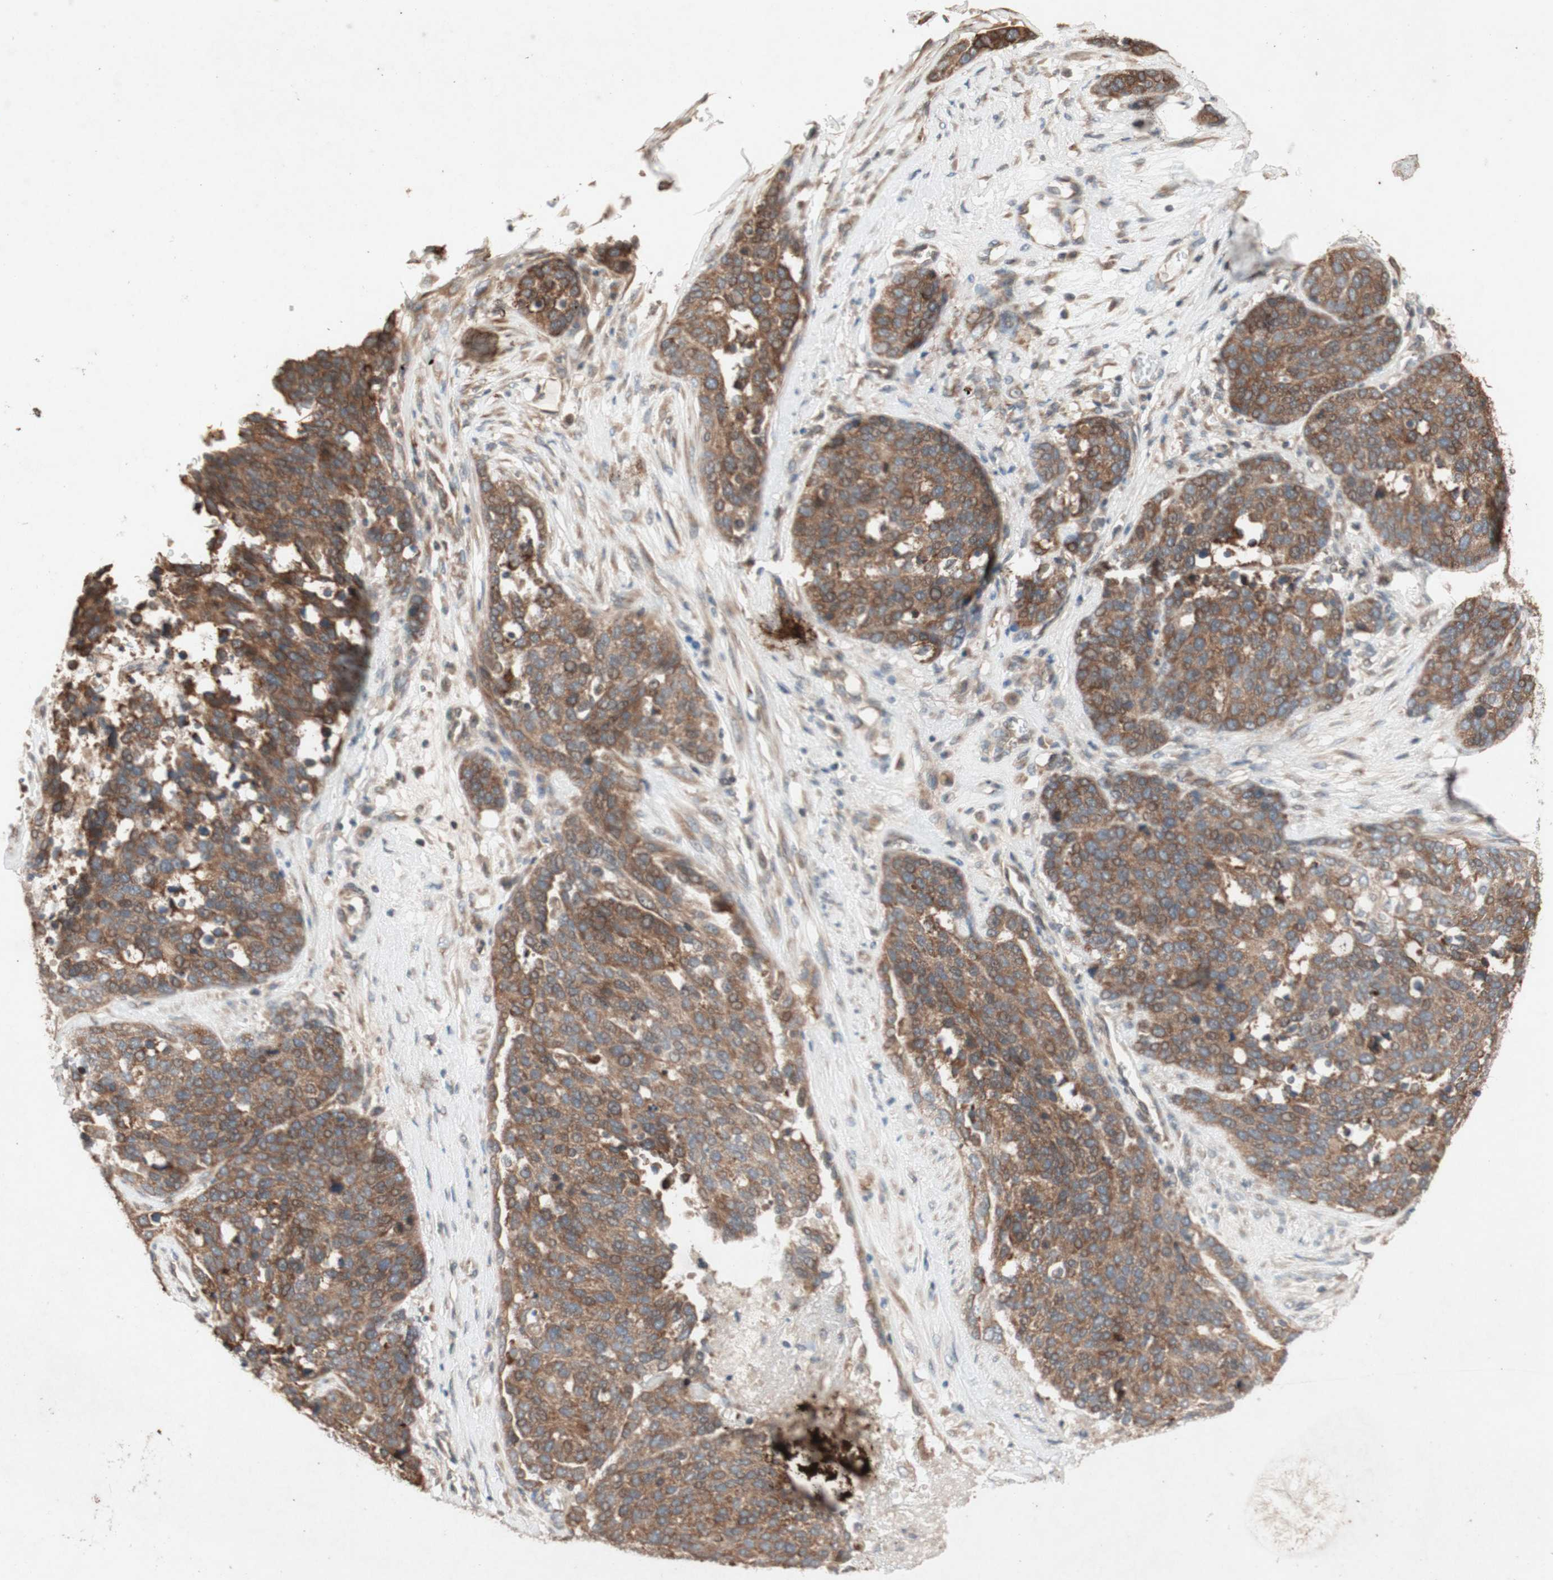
{"staining": {"intensity": "moderate", "quantity": ">75%", "location": "cytoplasmic/membranous"}, "tissue": "ovarian cancer", "cell_type": "Tumor cells", "image_type": "cancer", "snomed": [{"axis": "morphology", "description": "Cystadenocarcinoma, serous, NOS"}, {"axis": "topography", "description": "Ovary"}], "caption": "Ovarian cancer was stained to show a protein in brown. There is medium levels of moderate cytoplasmic/membranous positivity in about >75% of tumor cells. (DAB = brown stain, brightfield microscopy at high magnification).", "gene": "SOCS2", "patient": {"sex": "female", "age": 44}}